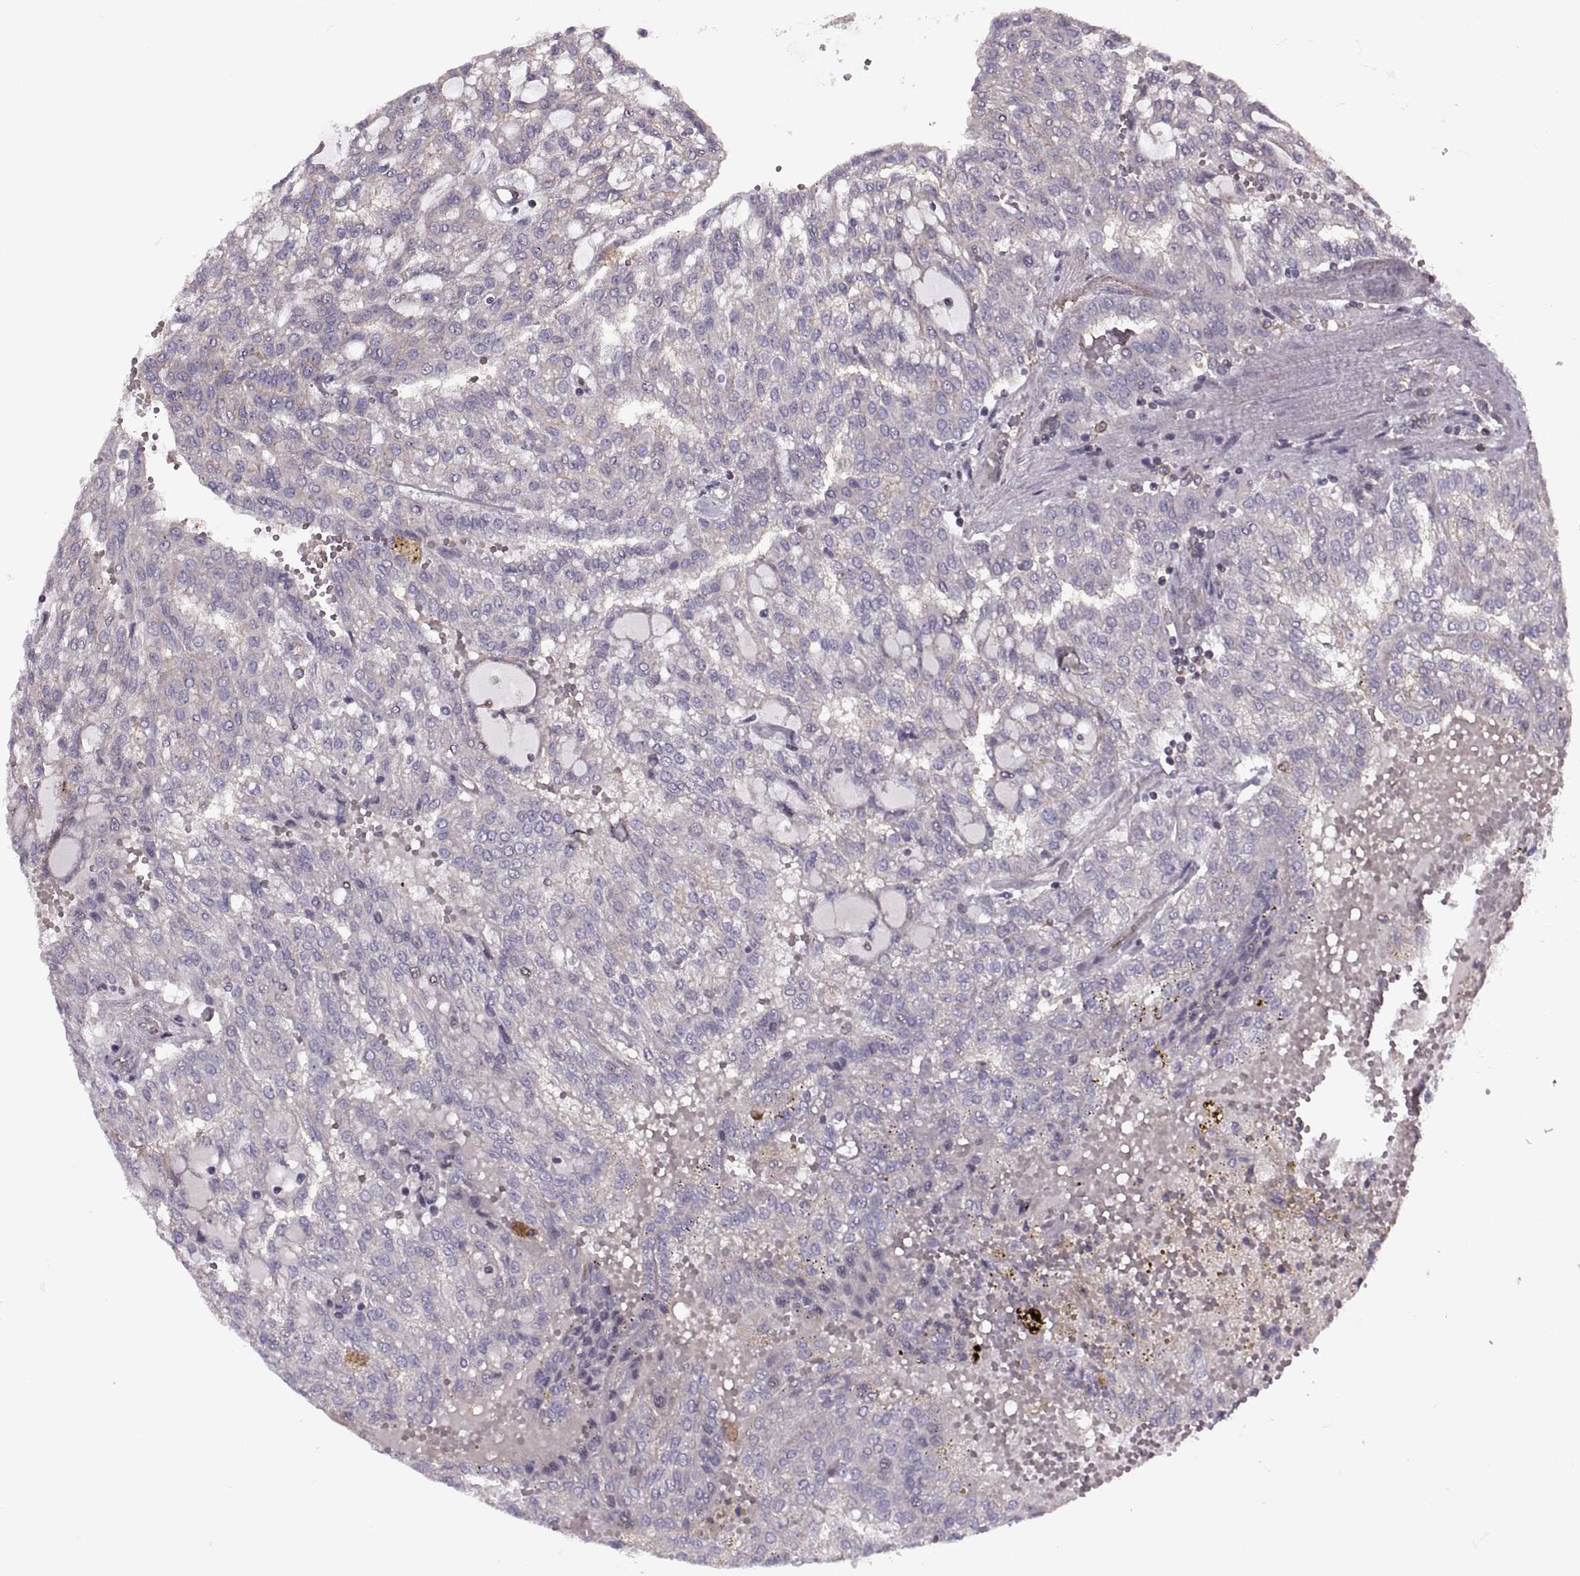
{"staining": {"intensity": "negative", "quantity": "none", "location": "none"}, "tissue": "renal cancer", "cell_type": "Tumor cells", "image_type": "cancer", "snomed": [{"axis": "morphology", "description": "Adenocarcinoma, NOS"}, {"axis": "topography", "description": "Kidney"}], "caption": "A photomicrograph of human renal adenocarcinoma is negative for staining in tumor cells.", "gene": "SLC2A3", "patient": {"sex": "male", "age": 63}}